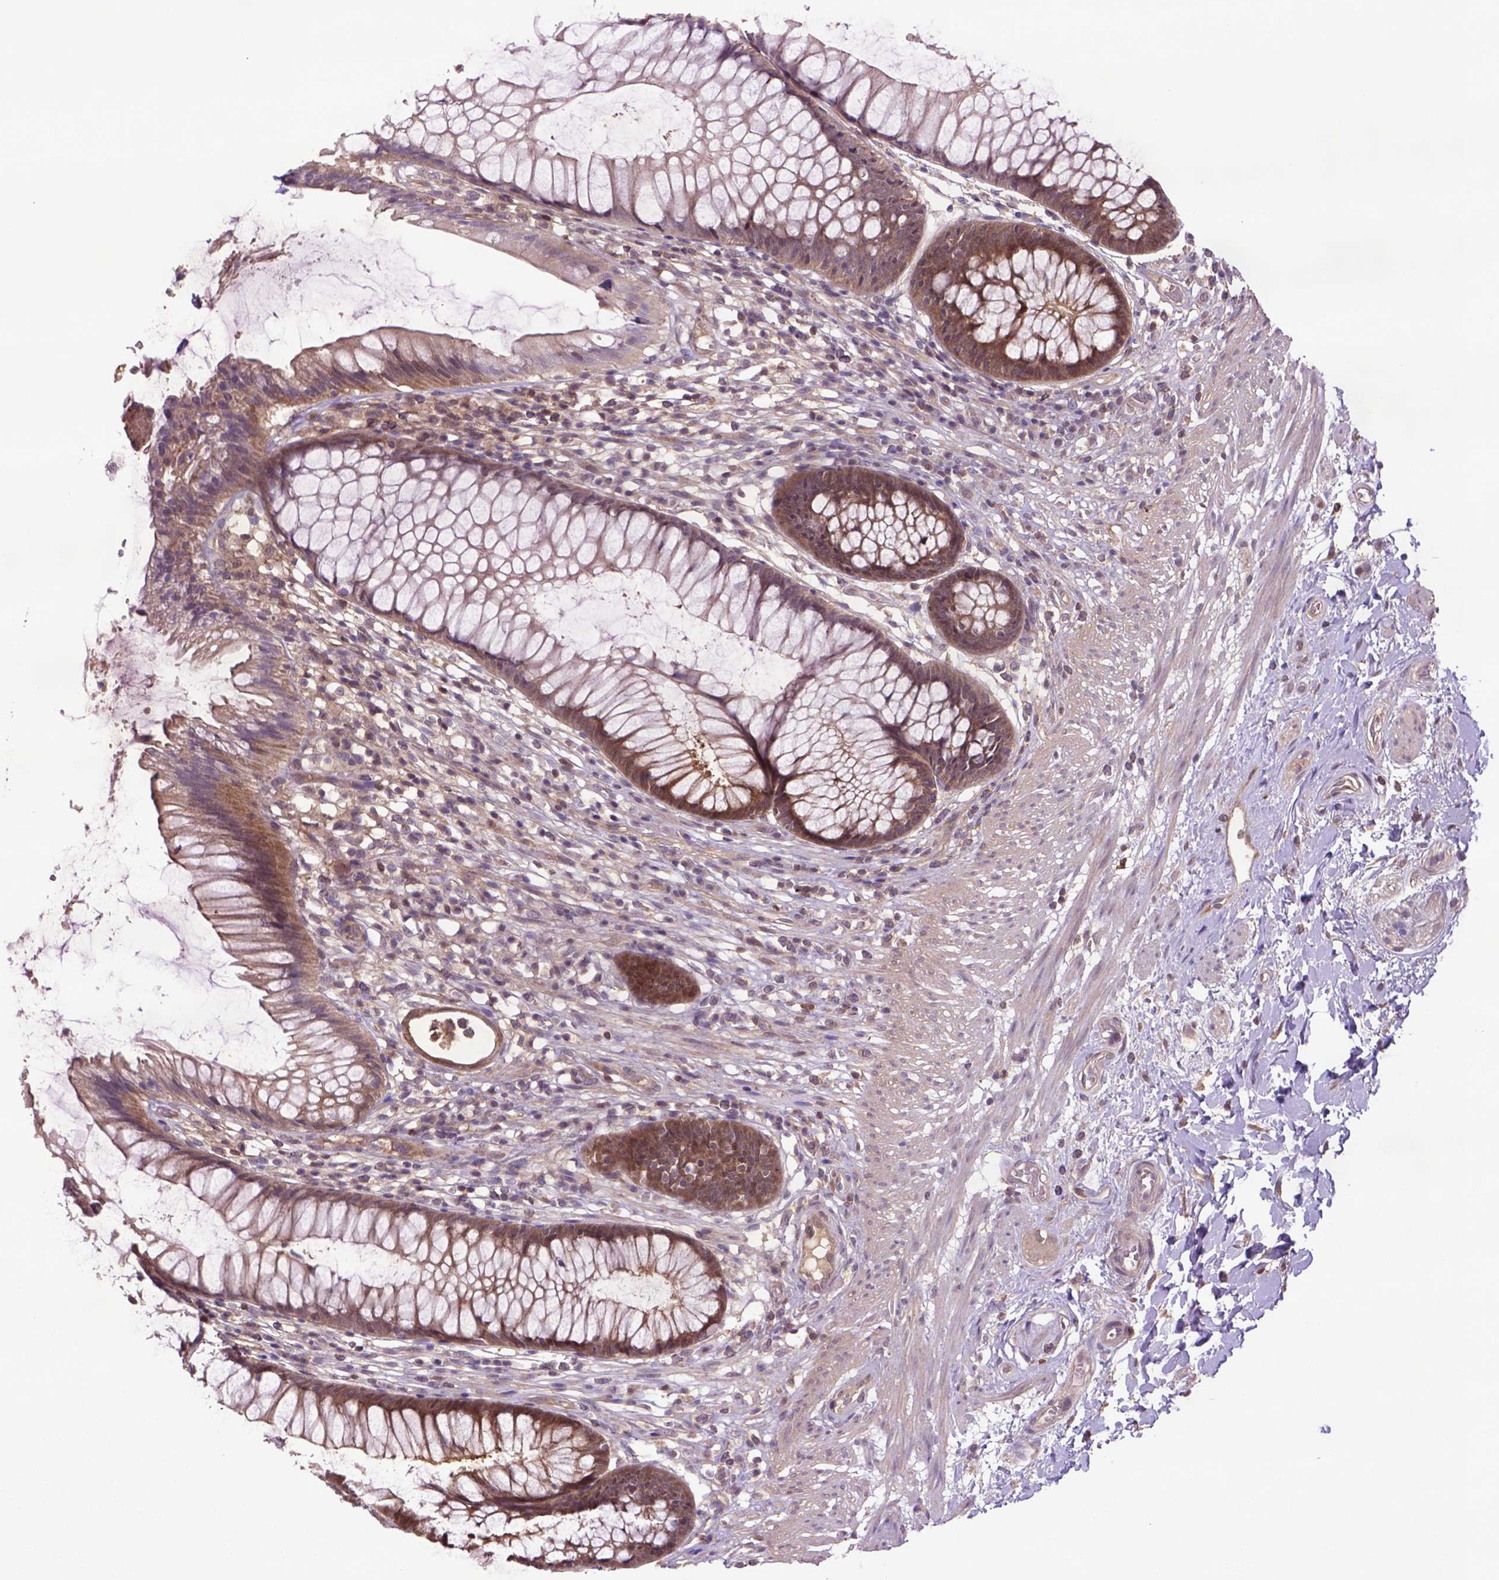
{"staining": {"intensity": "moderate", "quantity": ">75%", "location": "cytoplasmic/membranous"}, "tissue": "rectum", "cell_type": "Glandular cells", "image_type": "normal", "snomed": [{"axis": "morphology", "description": "Normal tissue, NOS"}, {"axis": "topography", "description": "Smooth muscle"}, {"axis": "topography", "description": "Rectum"}], "caption": "IHC micrograph of unremarkable rectum: rectum stained using IHC displays medium levels of moderate protein expression localized specifically in the cytoplasmic/membranous of glandular cells, appearing as a cytoplasmic/membranous brown color.", "gene": "HSPBP1", "patient": {"sex": "male", "age": 53}}